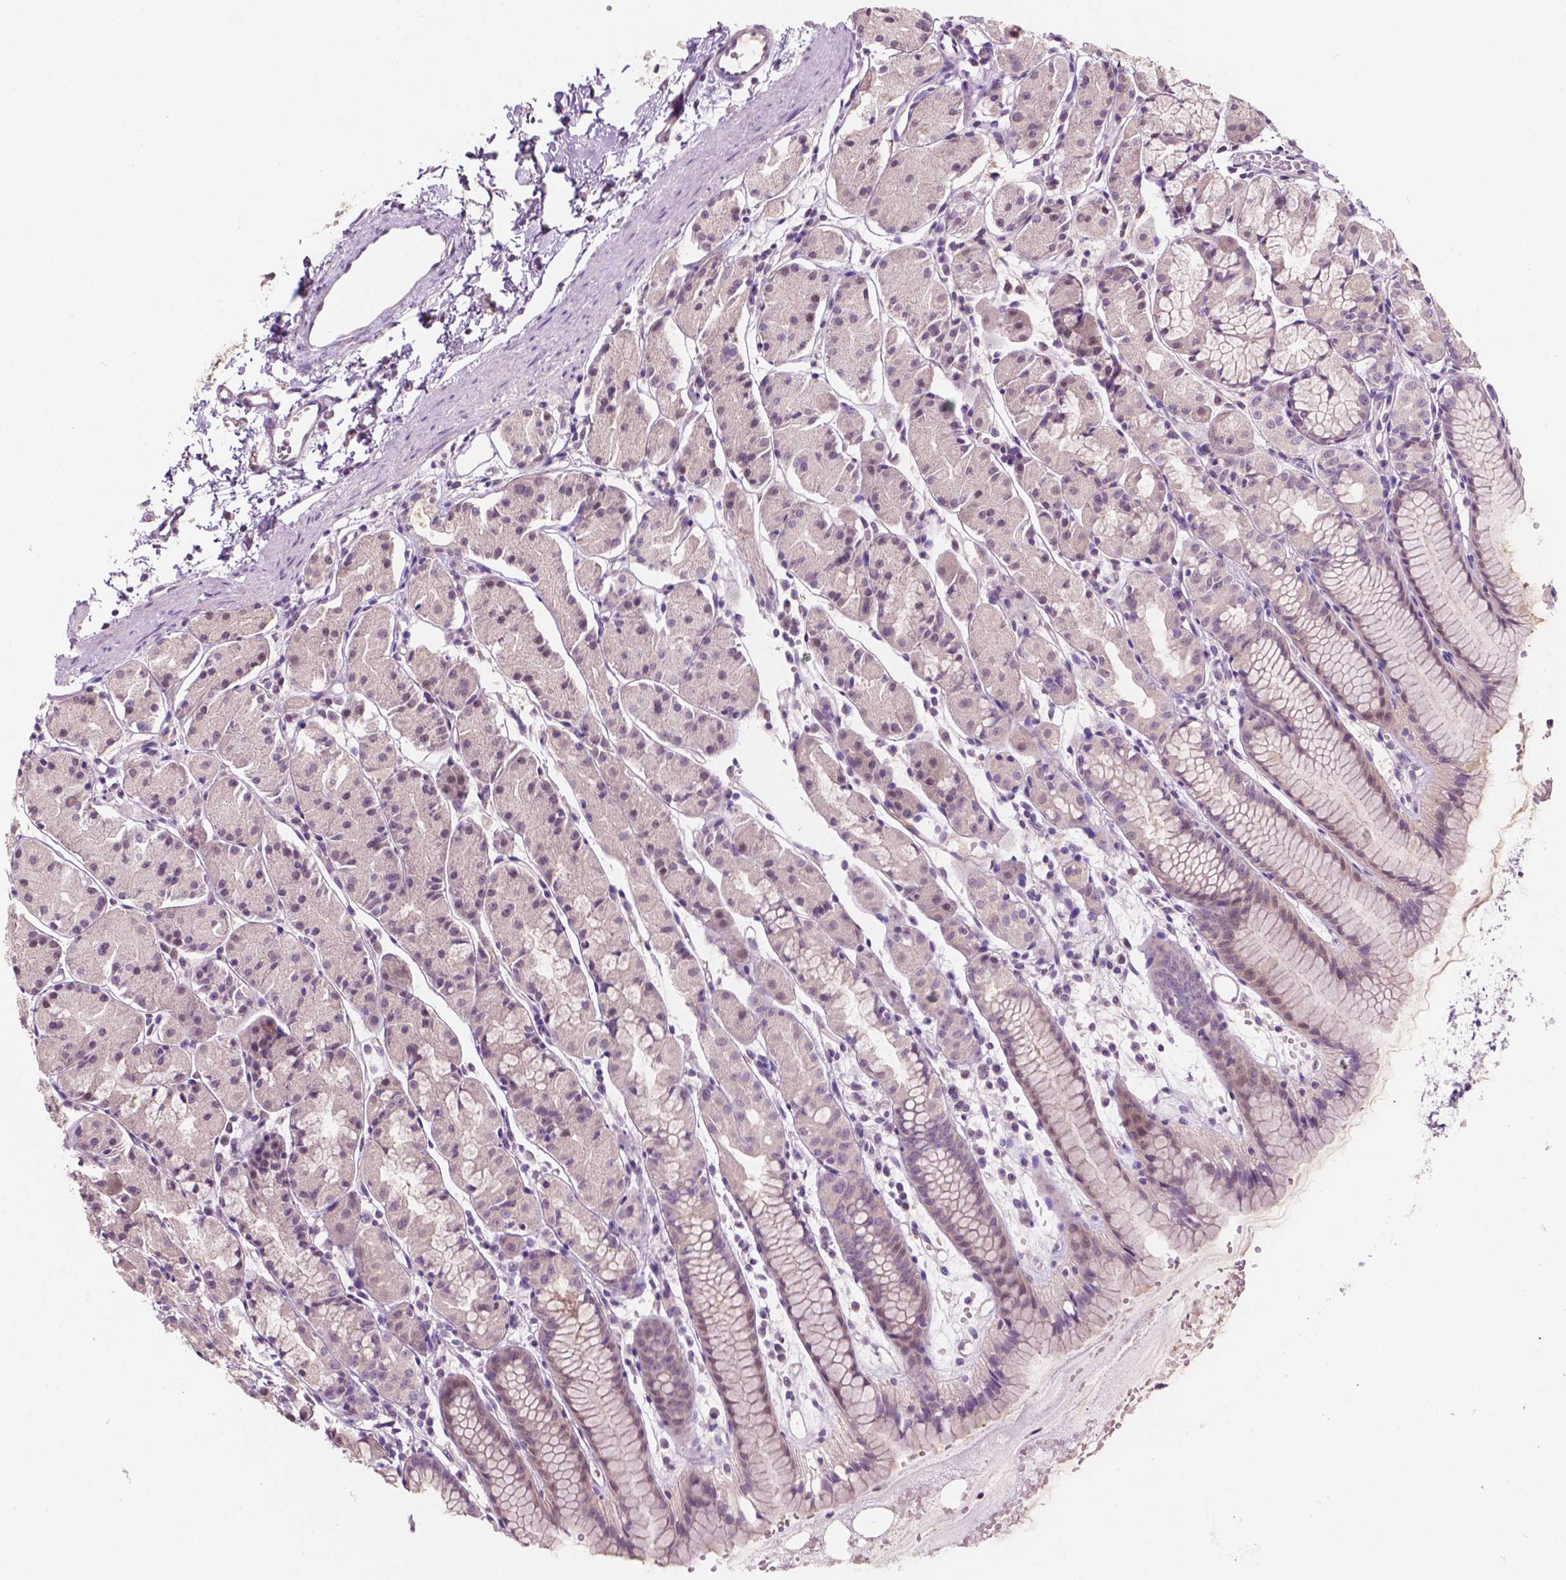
{"staining": {"intensity": "weak", "quantity": "<25%", "location": "nuclear"}, "tissue": "stomach", "cell_type": "Glandular cells", "image_type": "normal", "snomed": [{"axis": "morphology", "description": "Normal tissue, NOS"}, {"axis": "topography", "description": "Stomach, upper"}], "caption": "This is a image of immunohistochemistry staining of normal stomach, which shows no expression in glandular cells.", "gene": "TM6SF2", "patient": {"sex": "male", "age": 47}}